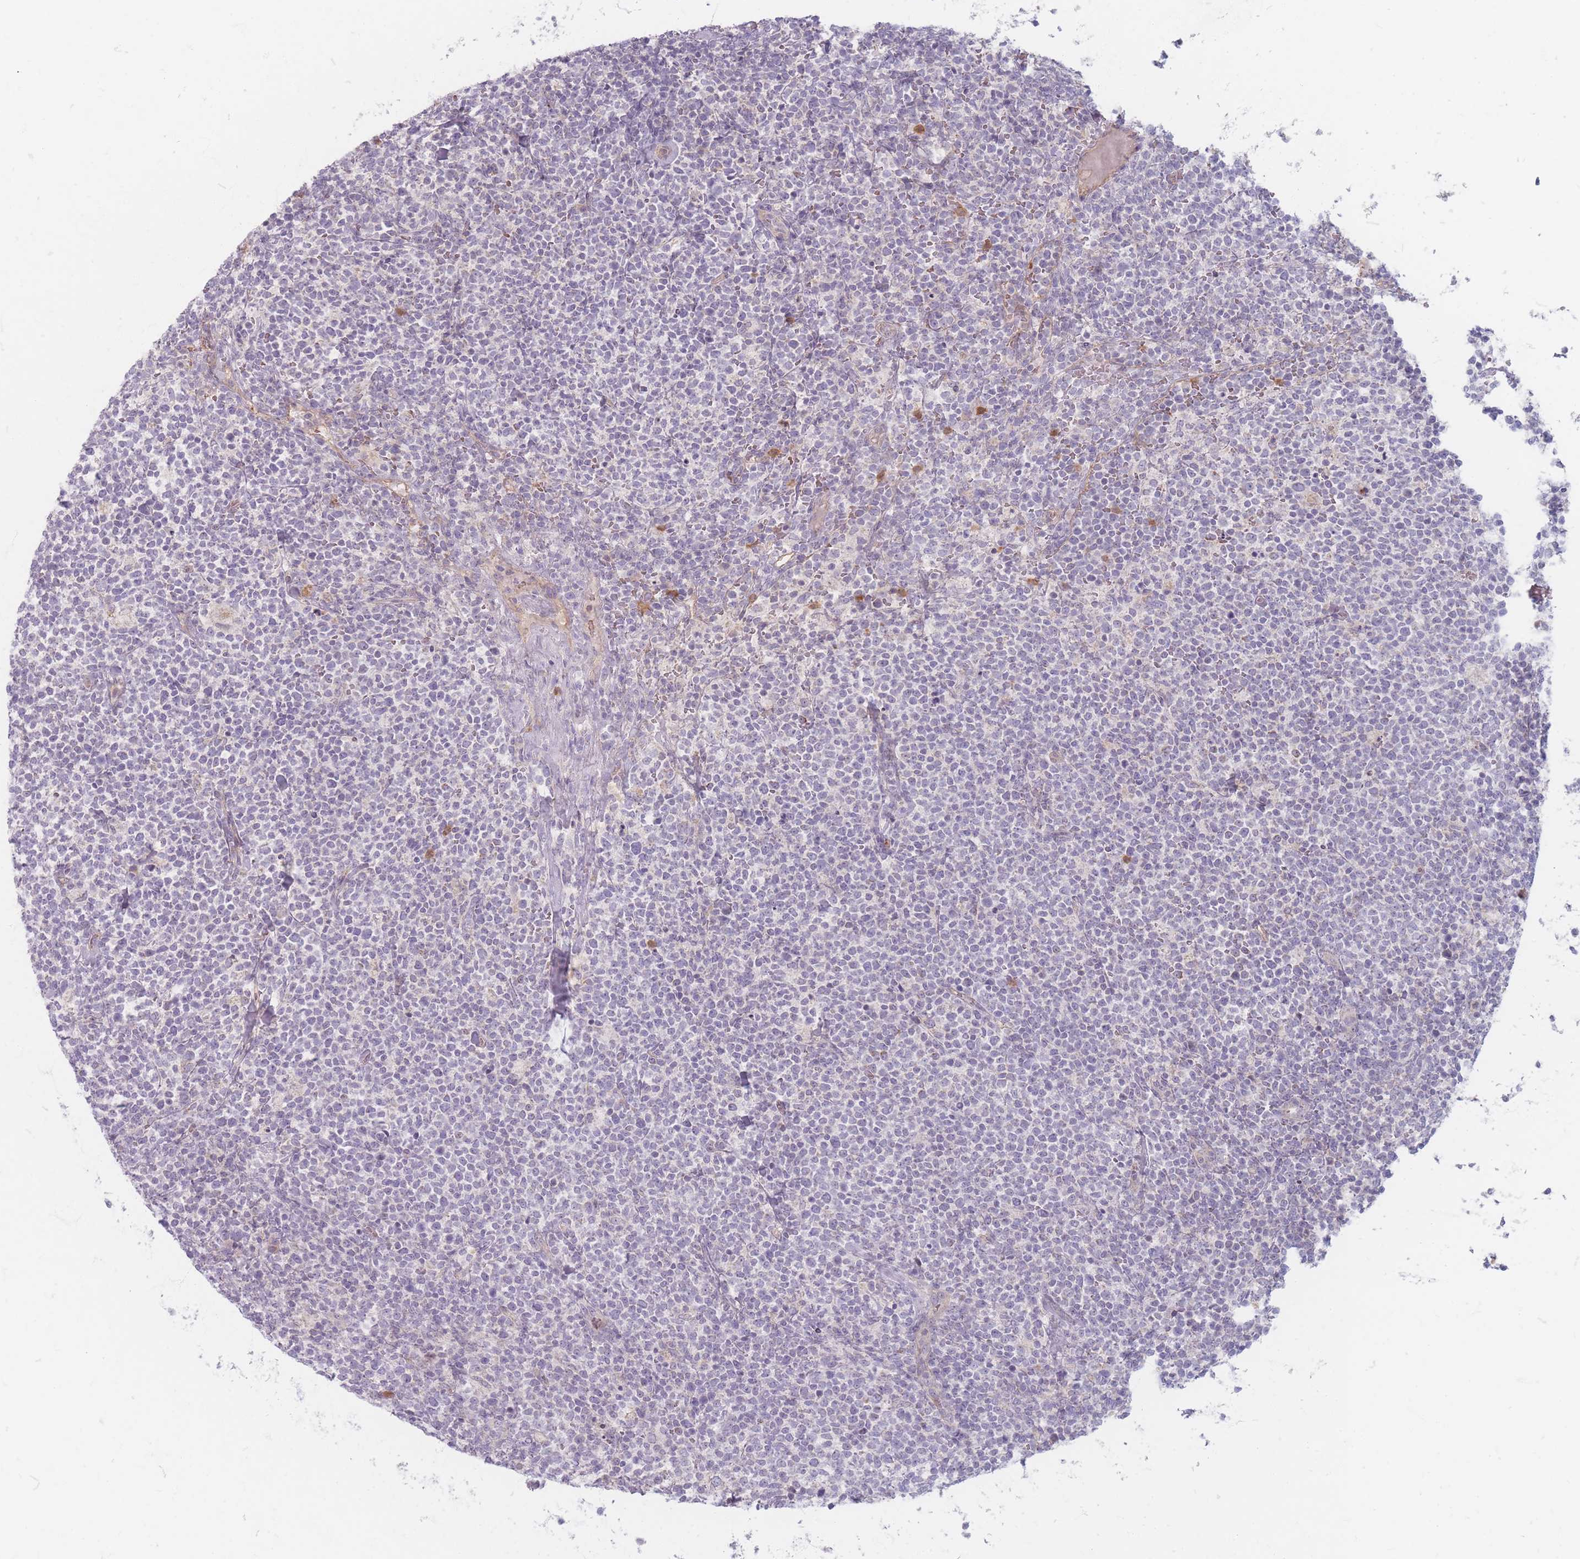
{"staining": {"intensity": "negative", "quantity": "none", "location": "none"}, "tissue": "lymphoma", "cell_type": "Tumor cells", "image_type": "cancer", "snomed": [{"axis": "morphology", "description": "Malignant lymphoma, non-Hodgkin's type, High grade"}, {"axis": "topography", "description": "Lymph node"}], "caption": "Tumor cells show no significant protein positivity in high-grade malignant lymphoma, non-Hodgkin's type. (DAB immunohistochemistry with hematoxylin counter stain).", "gene": "CHCHD7", "patient": {"sex": "male", "age": 61}}